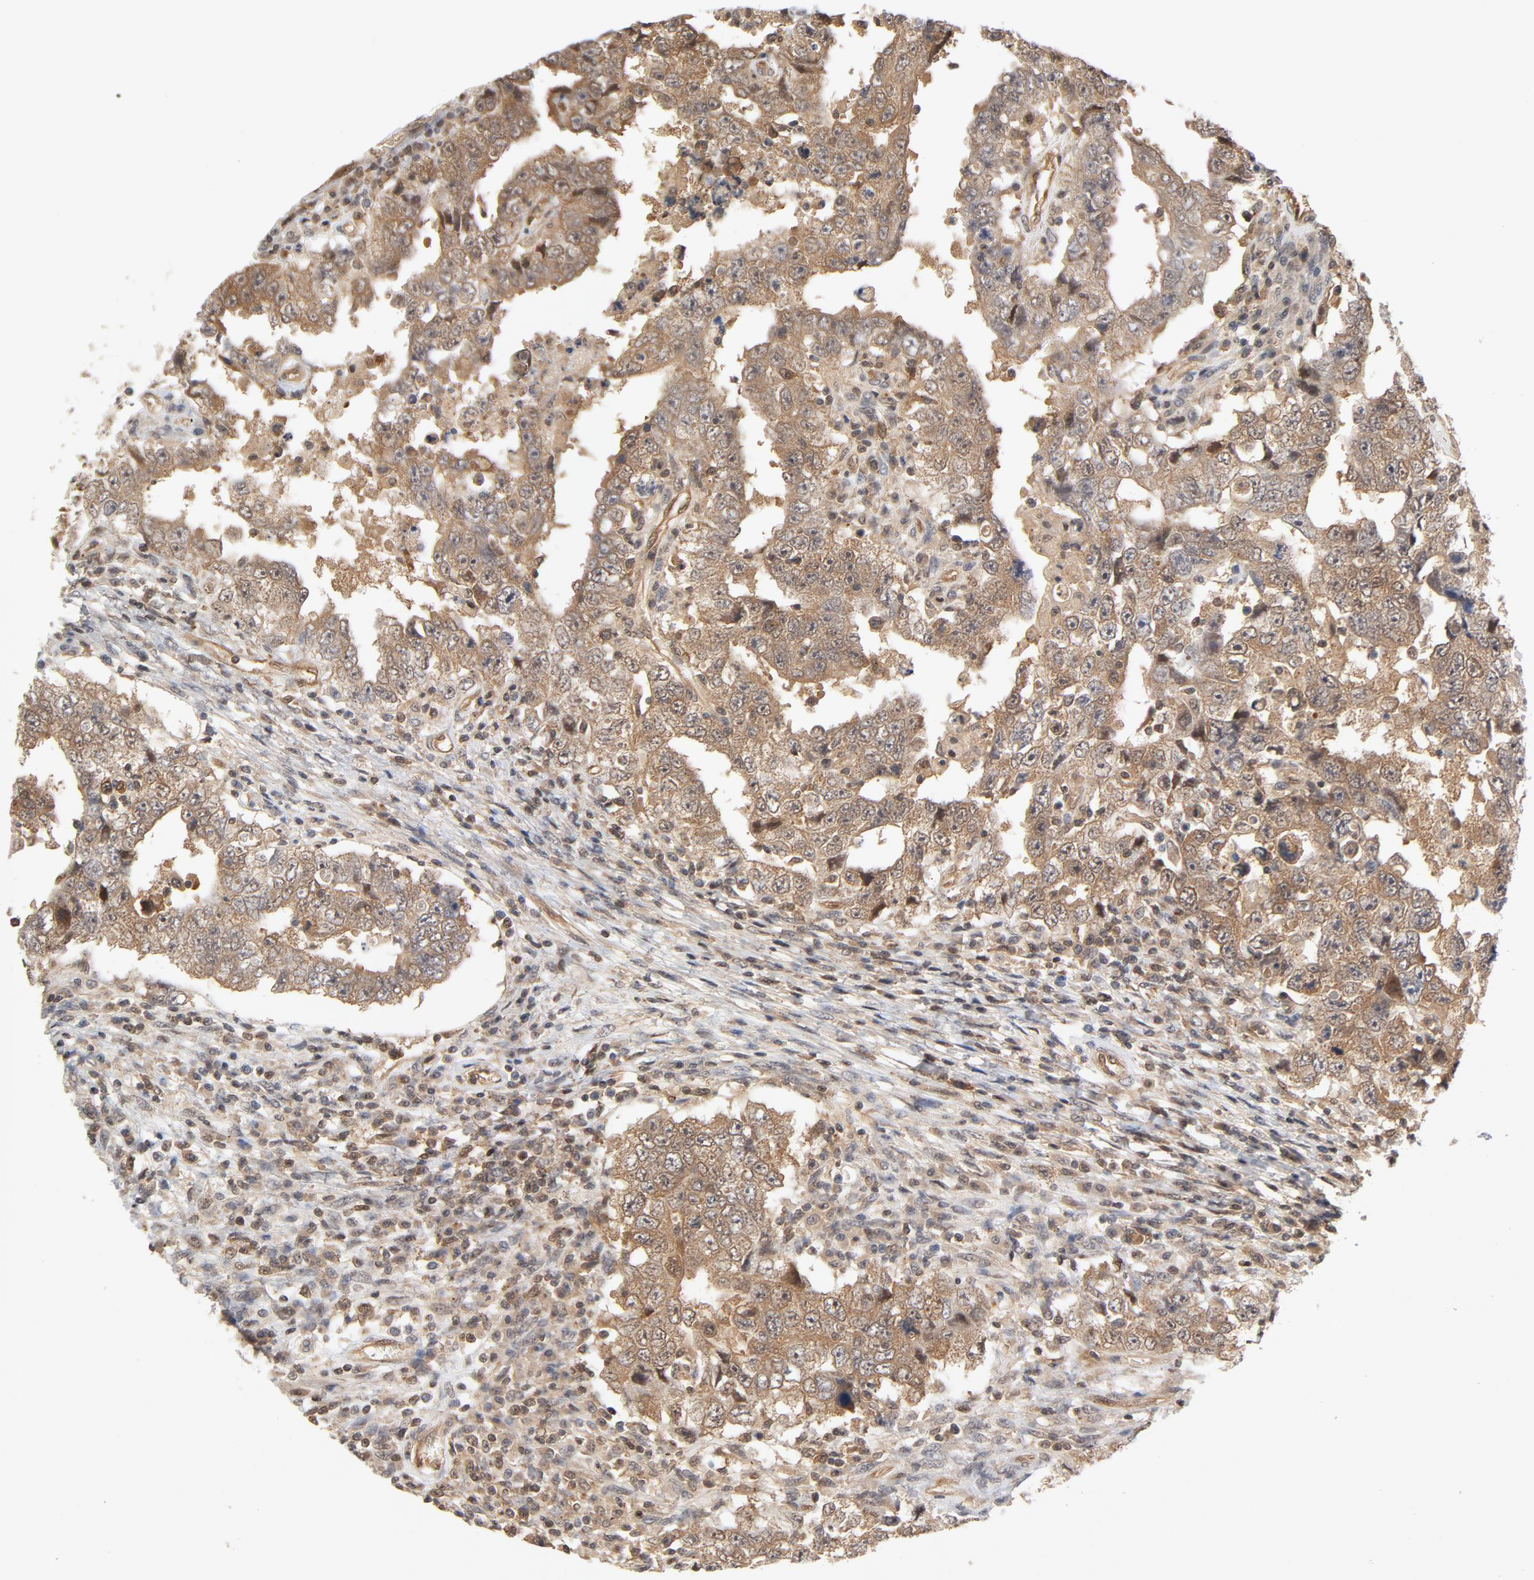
{"staining": {"intensity": "moderate", "quantity": ">75%", "location": "cytoplasmic/membranous"}, "tissue": "testis cancer", "cell_type": "Tumor cells", "image_type": "cancer", "snomed": [{"axis": "morphology", "description": "Carcinoma, Embryonal, NOS"}, {"axis": "topography", "description": "Testis"}], "caption": "Tumor cells display medium levels of moderate cytoplasmic/membranous staining in approximately >75% of cells in human testis cancer (embryonal carcinoma). The staining was performed using DAB (3,3'-diaminobenzidine) to visualize the protein expression in brown, while the nuclei were stained in blue with hematoxylin (Magnification: 20x).", "gene": "CDC37", "patient": {"sex": "male", "age": 26}}